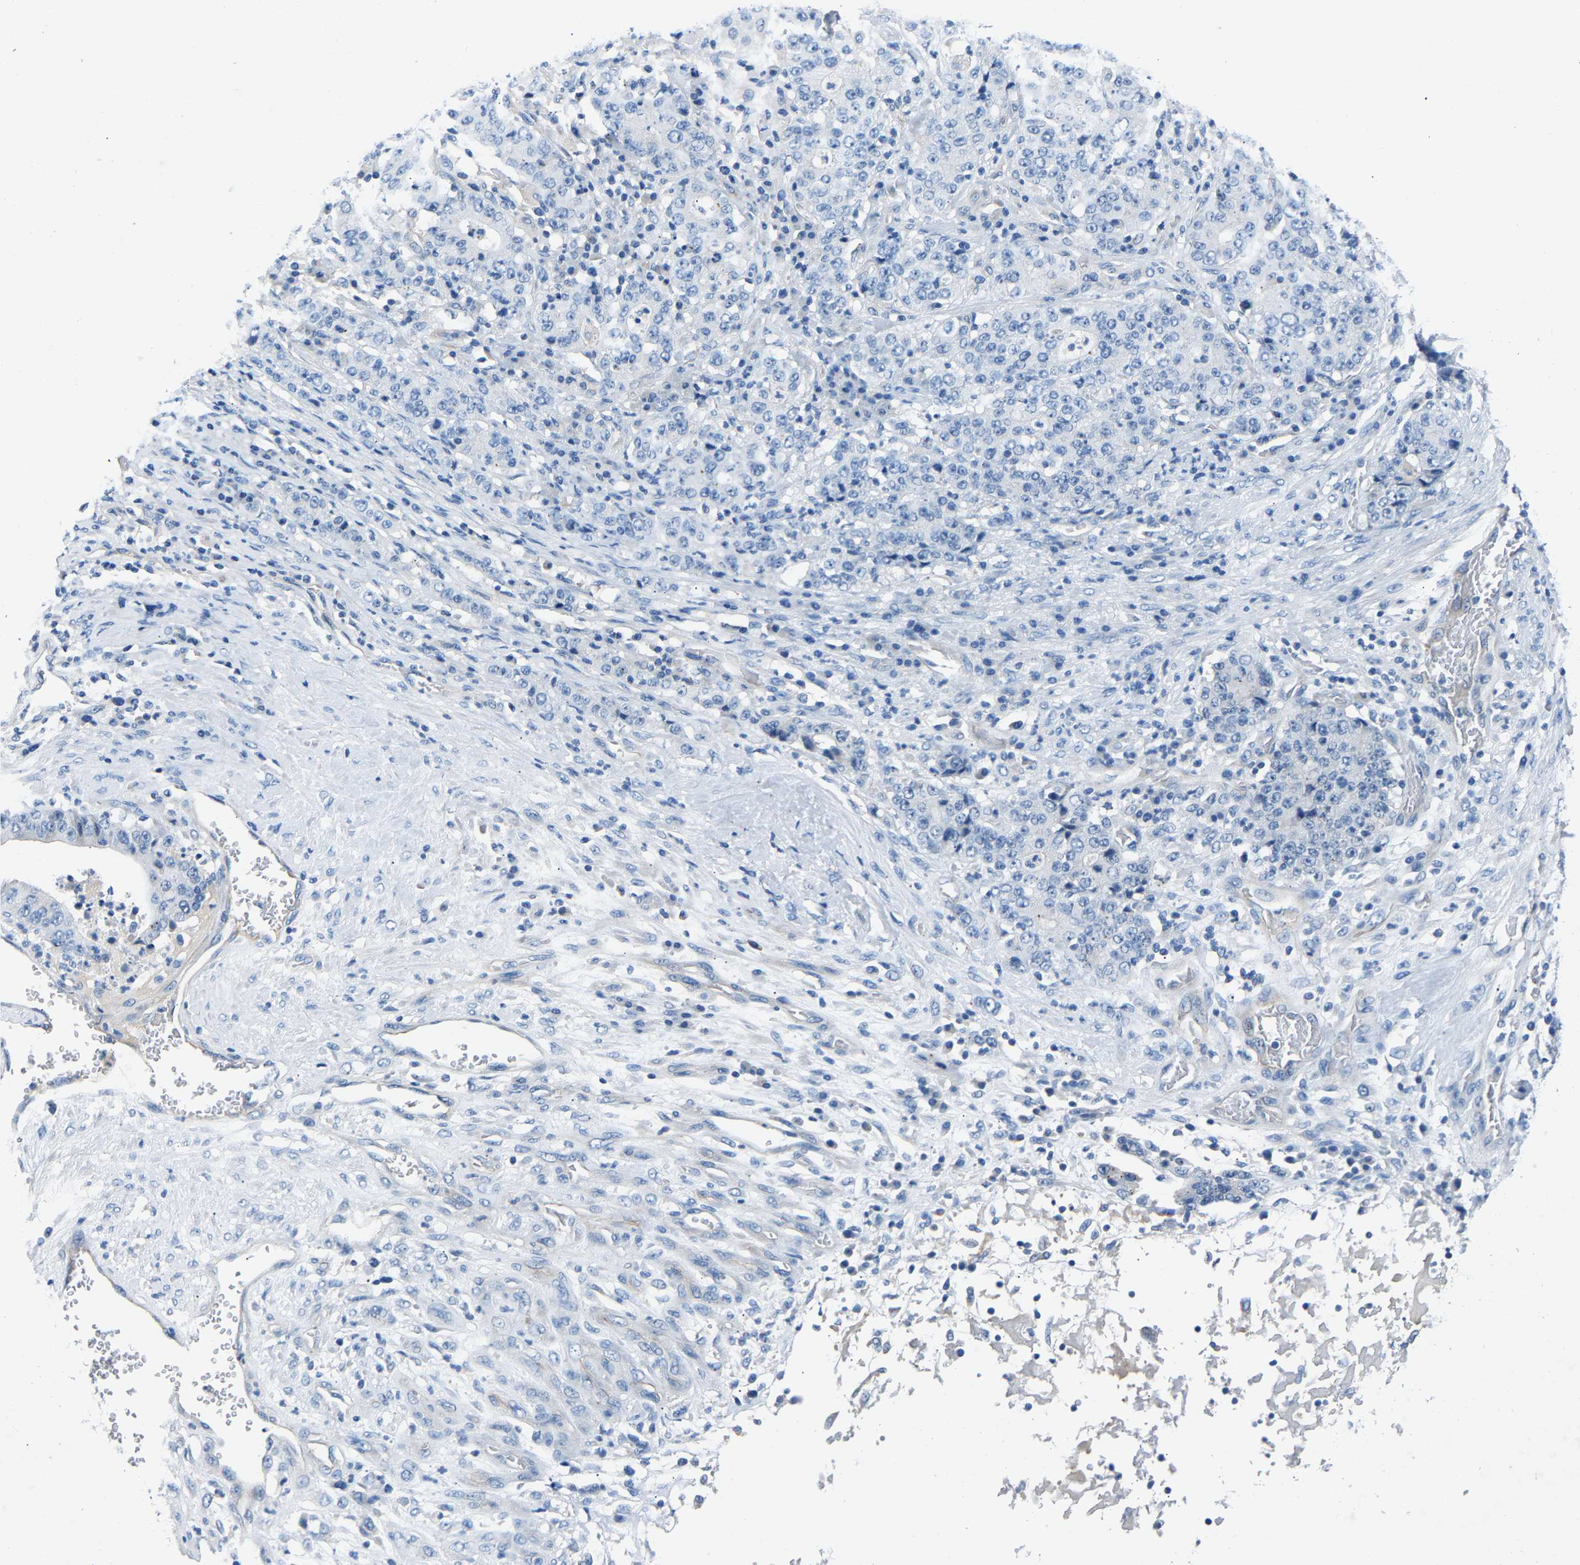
{"staining": {"intensity": "negative", "quantity": "none", "location": "none"}, "tissue": "stomach cancer", "cell_type": "Tumor cells", "image_type": "cancer", "snomed": [{"axis": "morphology", "description": "Normal tissue, NOS"}, {"axis": "morphology", "description": "Adenocarcinoma, NOS"}, {"axis": "topography", "description": "Stomach, upper"}, {"axis": "topography", "description": "Stomach"}], "caption": "Histopathology image shows no significant protein expression in tumor cells of adenocarcinoma (stomach). (Immunohistochemistry (ihc), brightfield microscopy, high magnification).", "gene": "DNAAF5", "patient": {"sex": "male", "age": 59}}